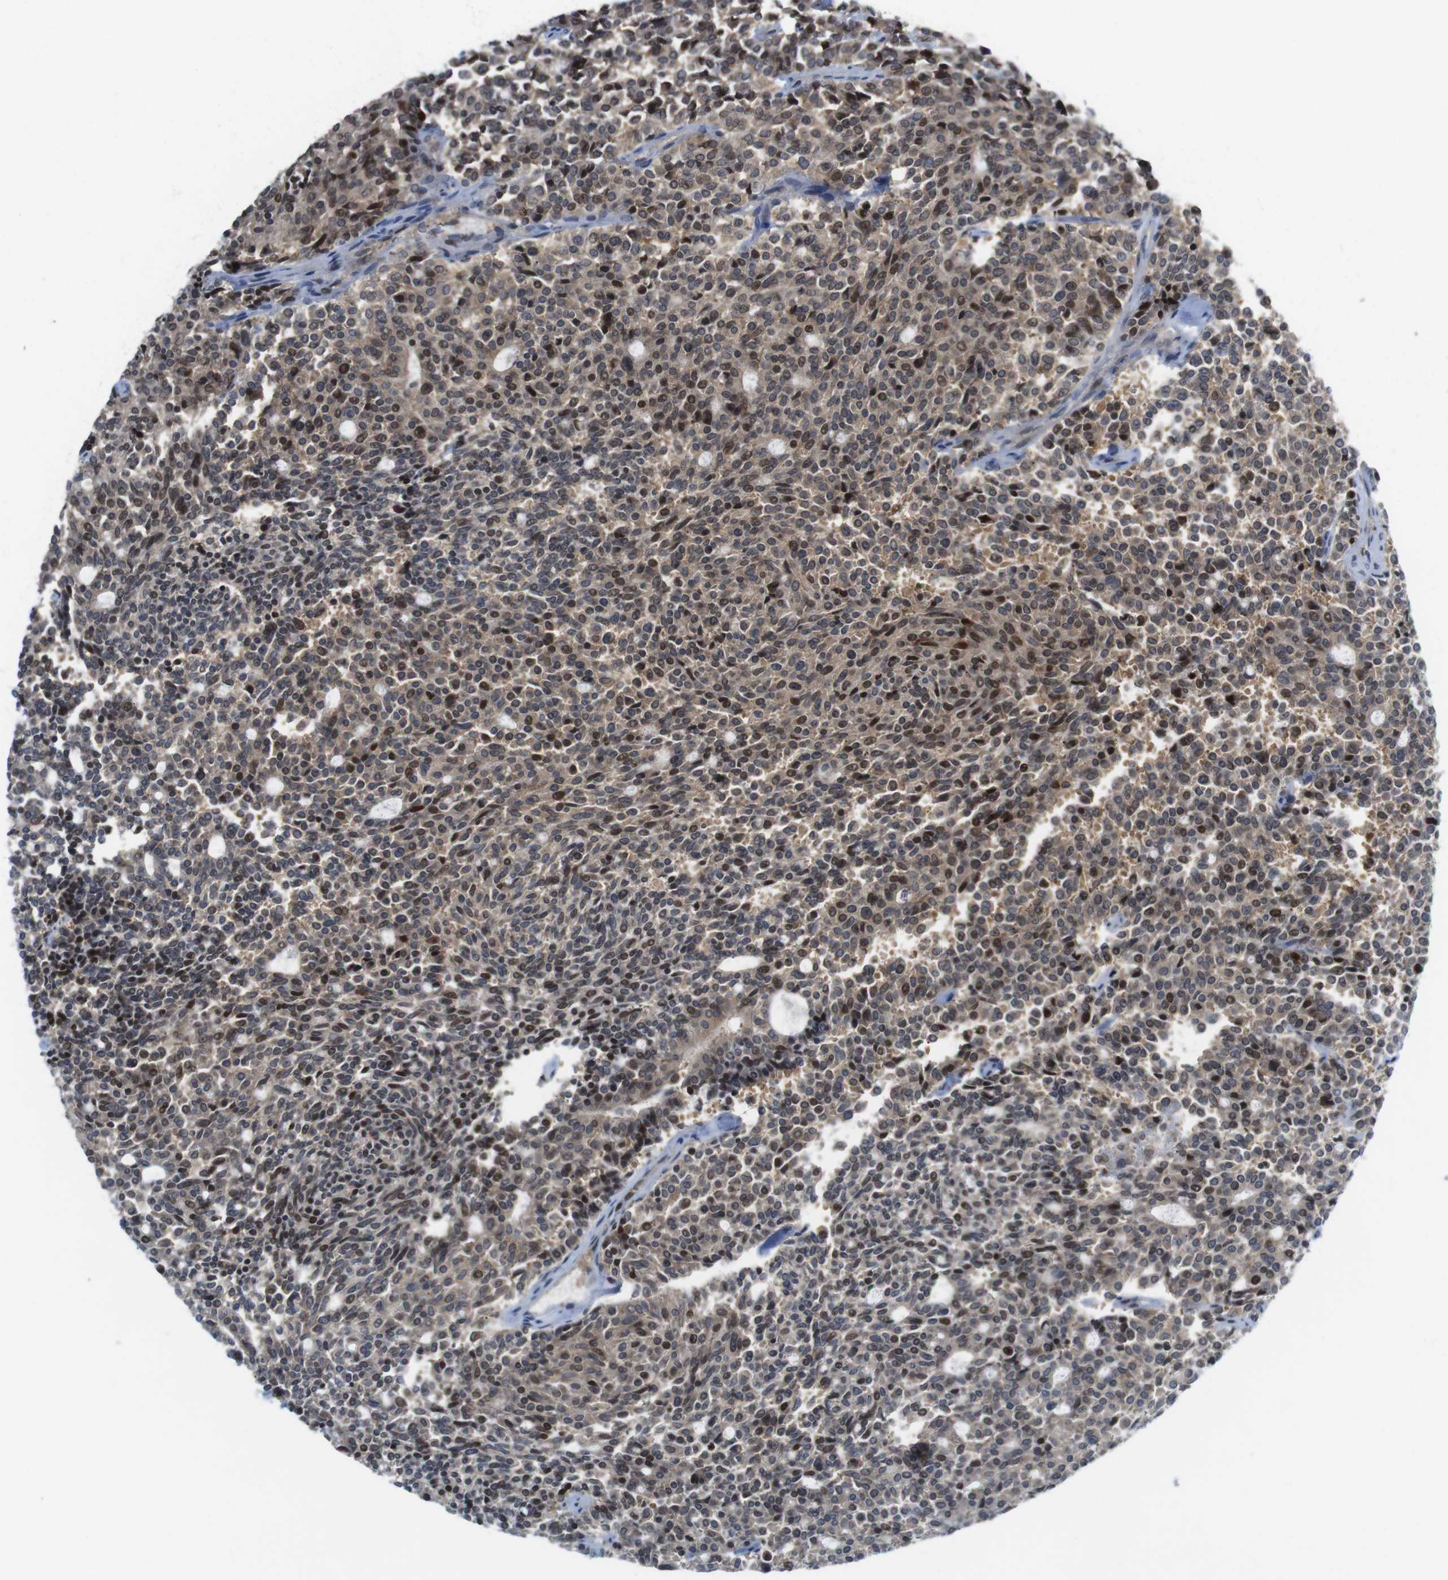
{"staining": {"intensity": "moderate", "quantity": ">75%", "location": "cytoplasmic/membranous,nuclear"}, "tissue": "carcinoid", "cell_type": "Tumor cells", "image_type": "cancer", "snomed": [{"axis": "morphology", "description": "Carcinoid, malignant, NOS"}, {"axis": "topography", "description": "Pancreas"}], "caption": "Protein expression by IHC shows moderate cytoplasmic/membranous and nuclear expression in about >75% of tumor cells in malignant carcinoid.", "gene": "RCC1", "patient": {"sex": "female", "age": 54}}